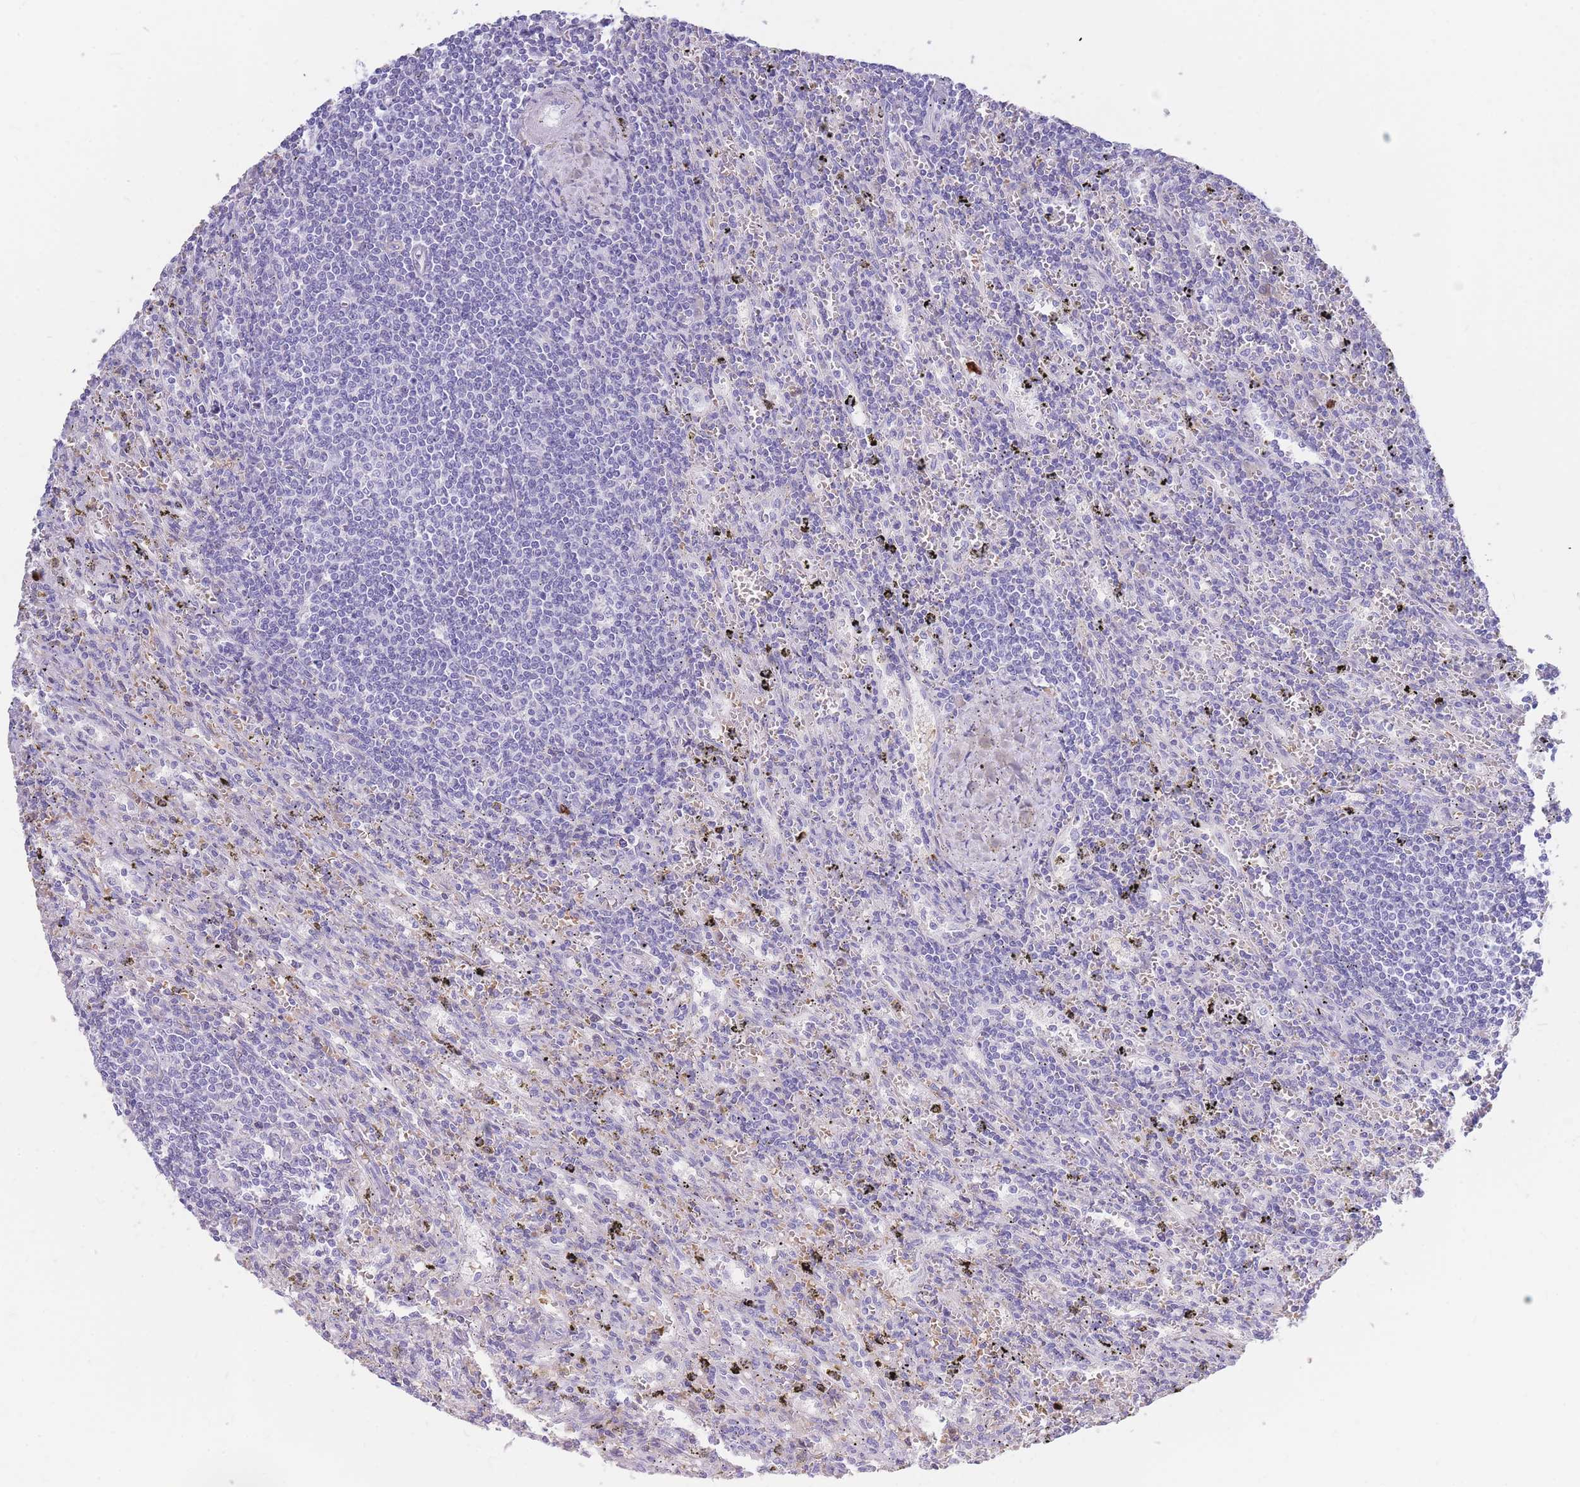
{"staining": {"intensity": "negative", "quantity": "none", "location": "none"}, "tissue": "lymphoma", "cell_type": "Tumor cells", "image_type": "cancer", "snomed": [{"axis": "morphology", "description": "Malignant lymphoma, non-Hodgkin's type, Low grade"}, {"axis": "topography", "description": "Spleen"}], "caption": "The histopathology image demonstrates no staining of tumor cells in lymphoma. The staining was performed using DAB (3,3'-diaminobenzidine) to visualize the protein expression in brown, while the nuclei were stained in blue with hematoxylin (Magnification: 20x).", "gene": "TPSD1", "patient": {"sex": "male", "age": 76}}